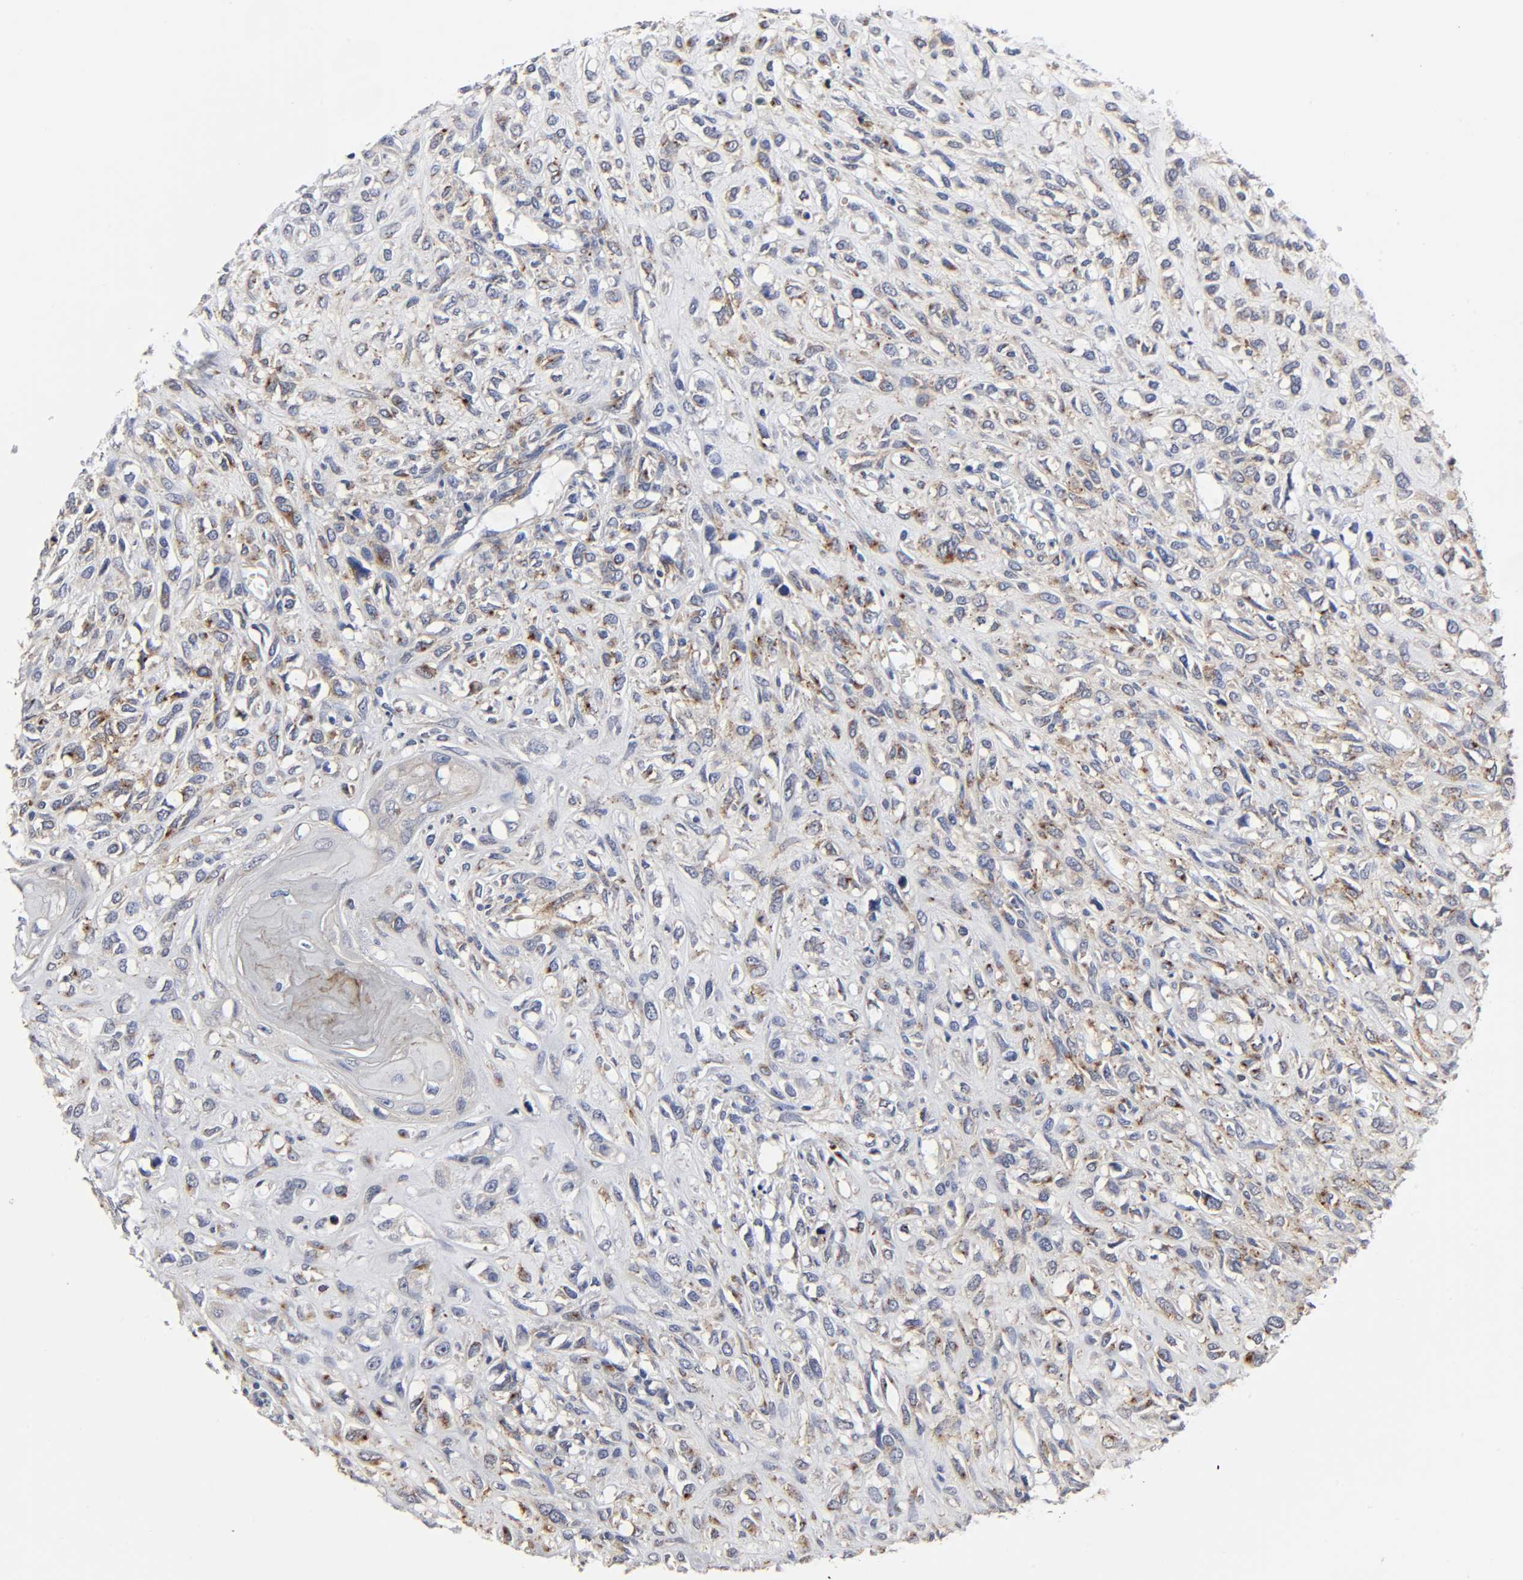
{"staining": {"intensity": "weak", "quantity": "<25%", "location": "cytoplasmic/membranous"}, "tissue": "head and neck cancer", "cell_type": "Tumor cells", "image_type": "cancer", "snomed": [{"axis": "morphology", "description": "Necrosis, NOS"}, {"axis": "morphology", "description": "Neoplasm, malignant, NOS"}, {"axis": "topography", "description": "Salivary gland"}, {"axis": "topography", "description": "Head-Neck"}], "caption": "Micrograph shows no significant protein staining in tumor cells of head and neck neoplasm (malignant).", "gene": "LRP1", "patient": {"sex": "male", "age": 43}}